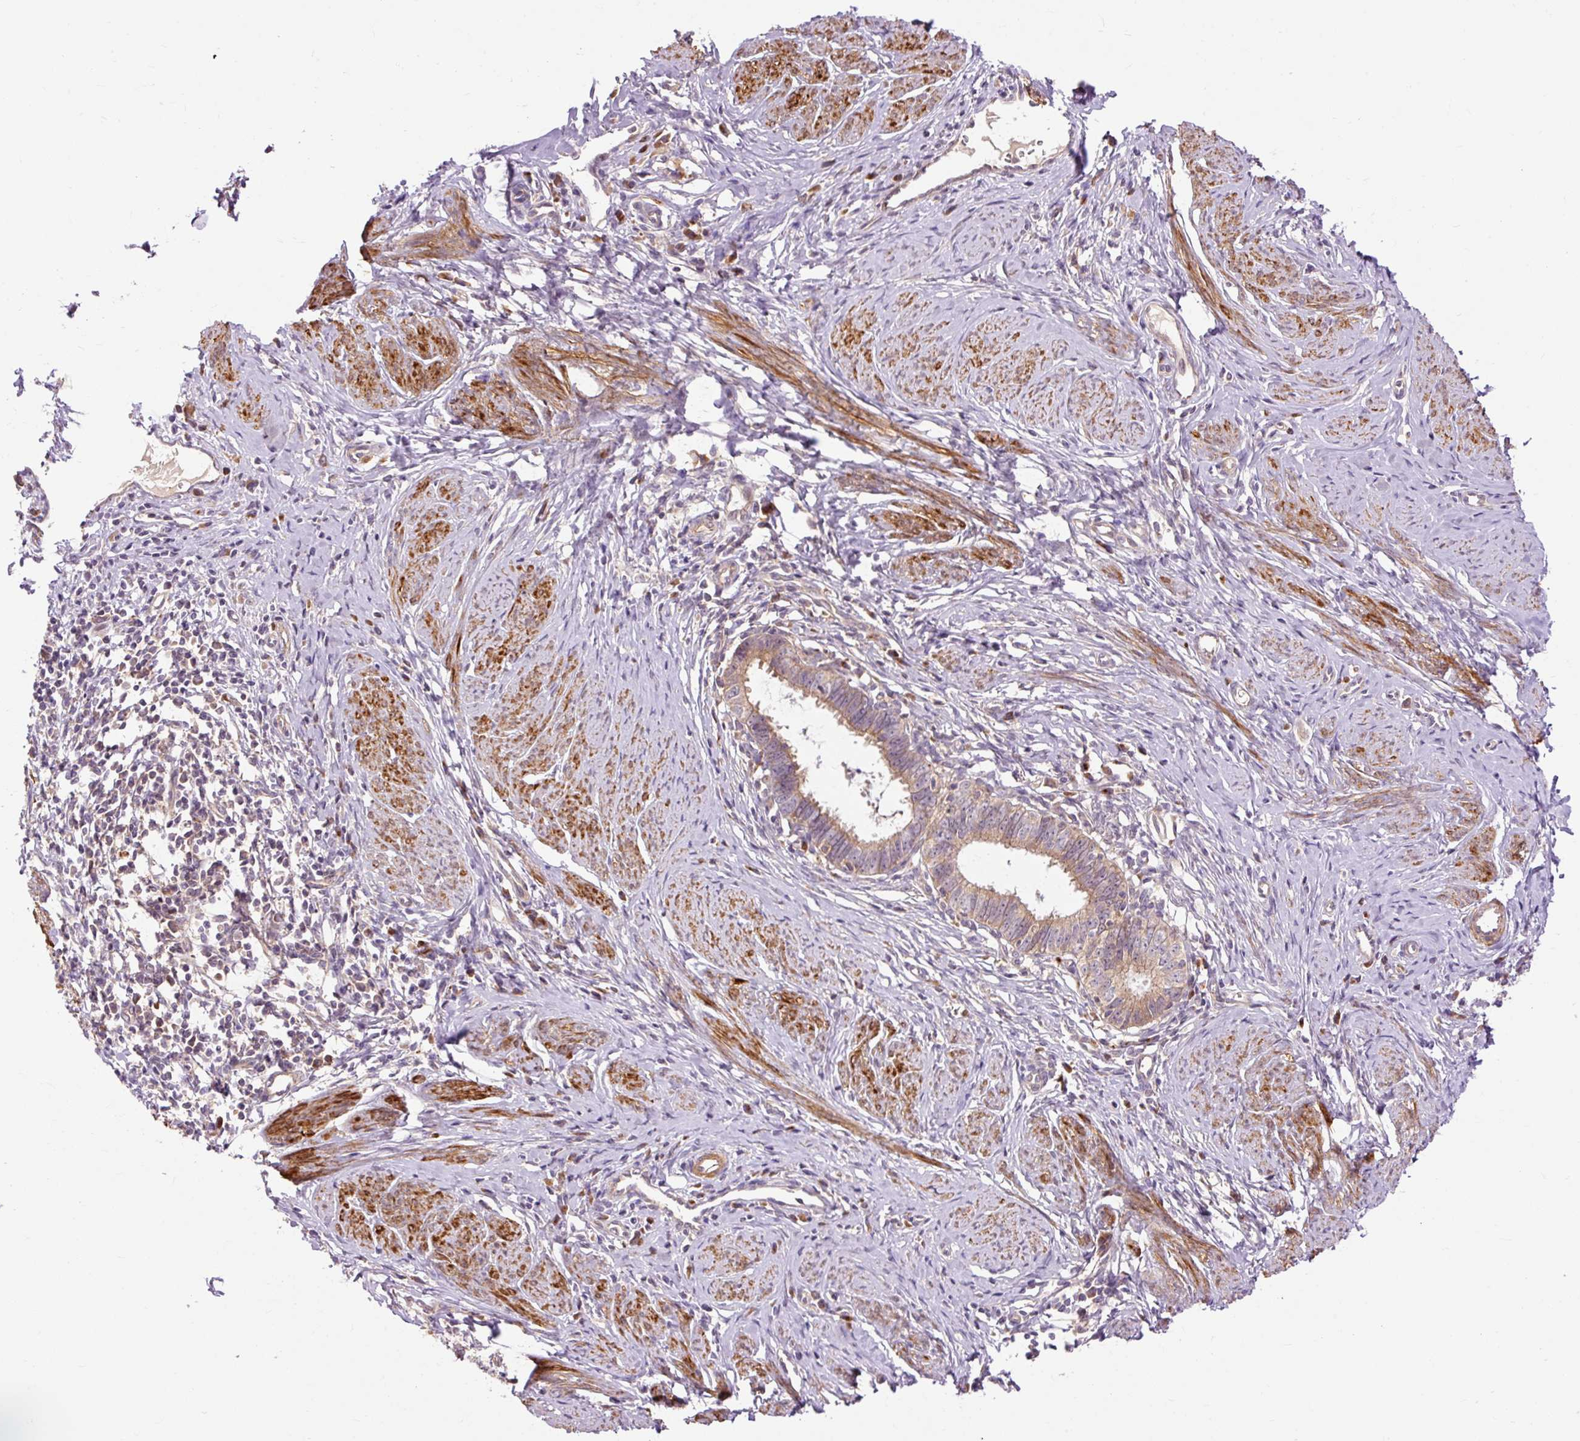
{"staining": {"intensity": "weak", "quantity": ">75%", "location": "cytoplasmic/membranous"}, "tissue": "cervical cancer", "cell_type": "Tumor cells", "image_type": "cancer", "snomed": [{"axis": "morphology", "description": "Adenocarcinoma, NOS"}, {"axis": "topography", "description": "Cervix"}], "caption": "IHC histopathology image of neoplastic tissue: cervical adenocarcinoma stained using IHC demonstrates low levels of weak protein expression localized specifically in the cytoplasmic/membranous of tumor cells, appearing as a cytoplasmic/membranous brown color.", "gene": "RIPOR3", "patient": {"sex": "female", "age": 36}}